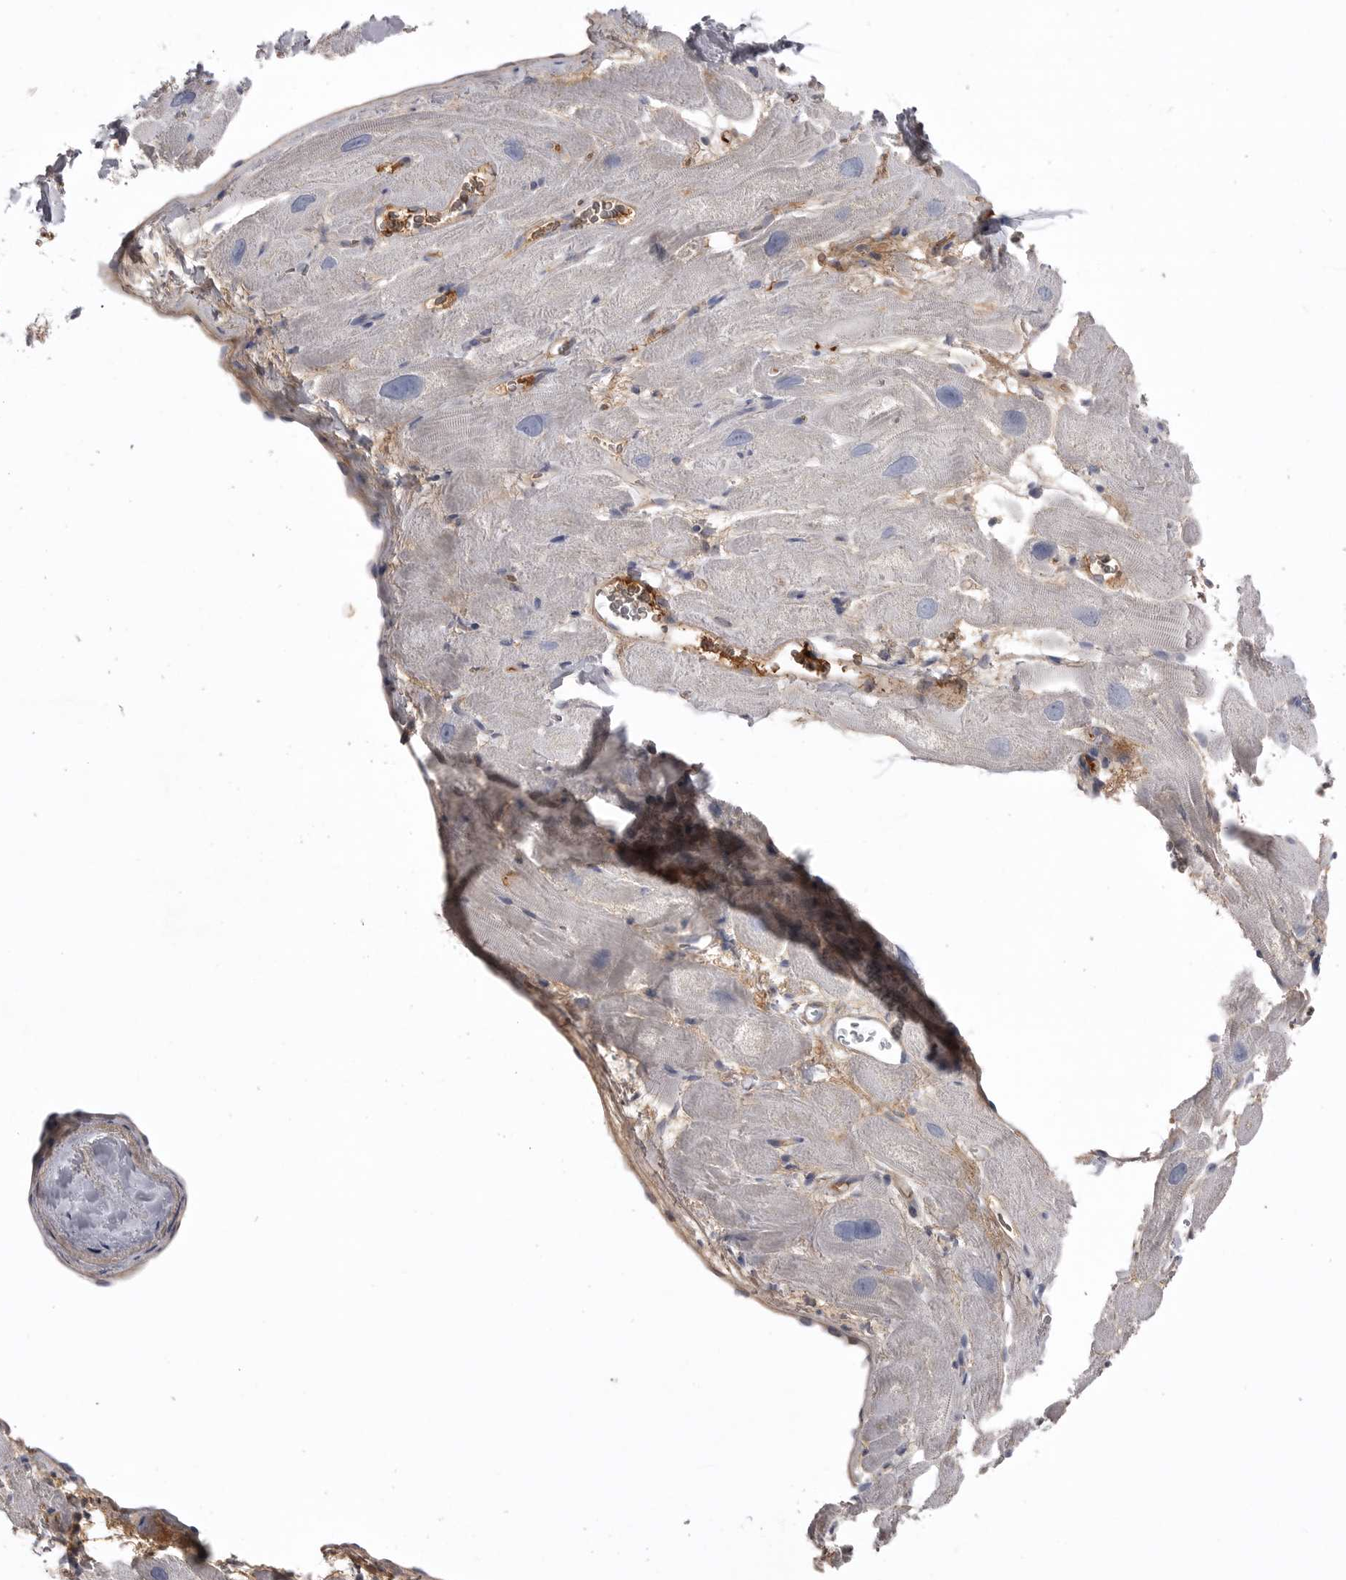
{"staining": {"intensity": "negative", "quantity": "none", "location": "none"}, "tissue": "heart muscle", "cell_type": "Cardiomyocytes", "image_type": "normal", "snomed": [{"axis": "morphology", "description": "Normal tissue, NOS"}, {"axis": "topography", "description": "Heart"}], "caption": "Cardiomyocytes show no significant protein staining in normal heart muscle. The staining is performed using DAB (3,3'-diaminobenzidine) brown chromogen with nuclei counter-stained in using hematoxylin.", "gene": "AHSG", "patient": {"sex": "male", "age": 49}}